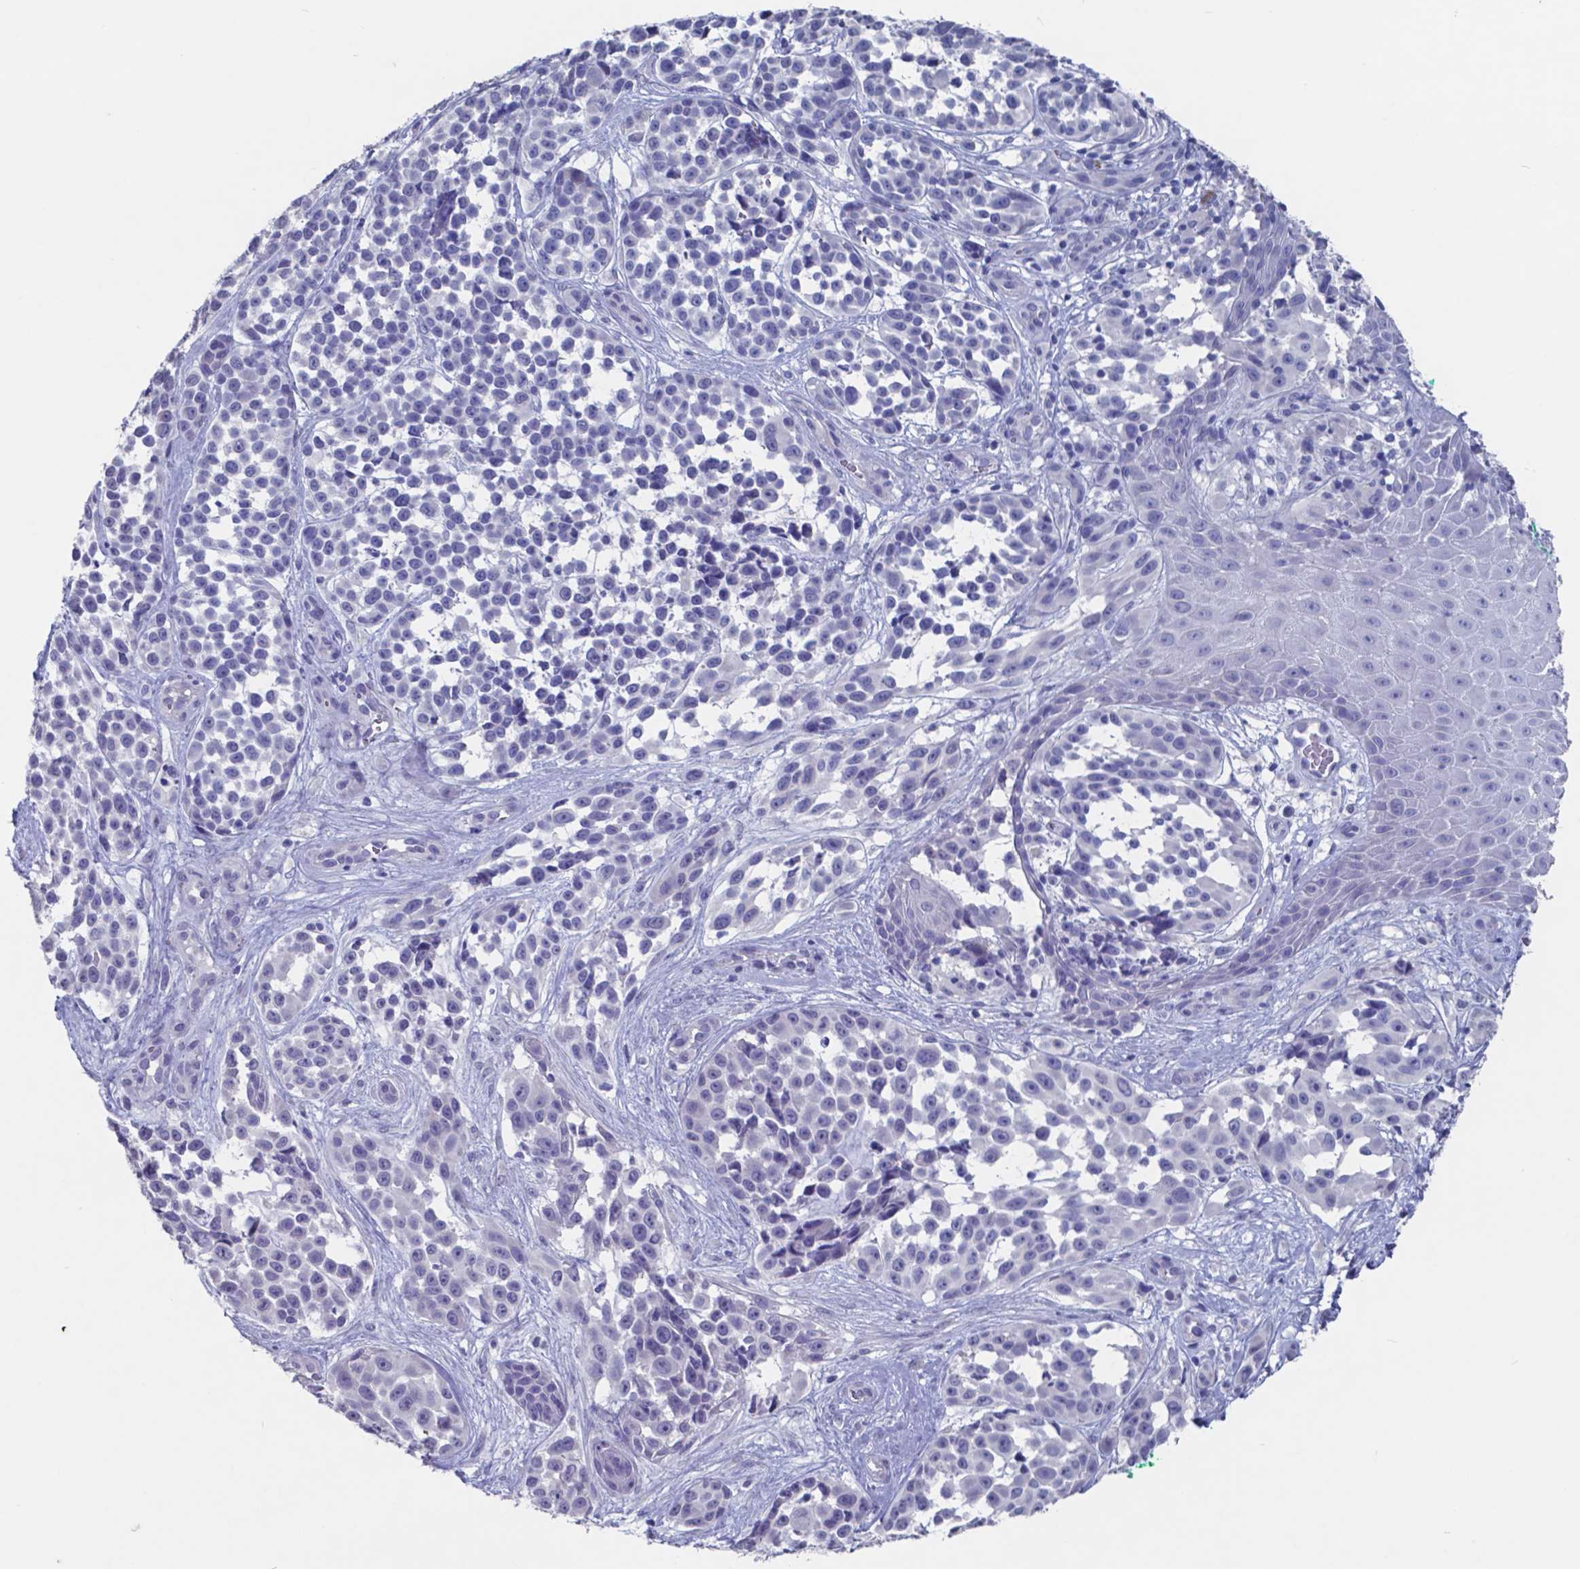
{"staining": {"intensity": "negative", "quantity": "none", "location": "none"}, "tissue": "melanoma", "cell_type": "Tumor cells", "image_type": "cancer", "snomed": [{"axis": "morphology", "description": "Malignant melanoma, NOS"}, {"axis": "topography", "description": "Skin"}], "caption": "High power microscopy micrograph of an IHC photomicrograph of melanoma, revealing no significant staining in tumor cells. (Brightfield microscopy of DAB (3,3'-diaminobenzidine) IHC at high magnification).", "gene": "TTR", "patient": {"sex": "female", "age": 88}}